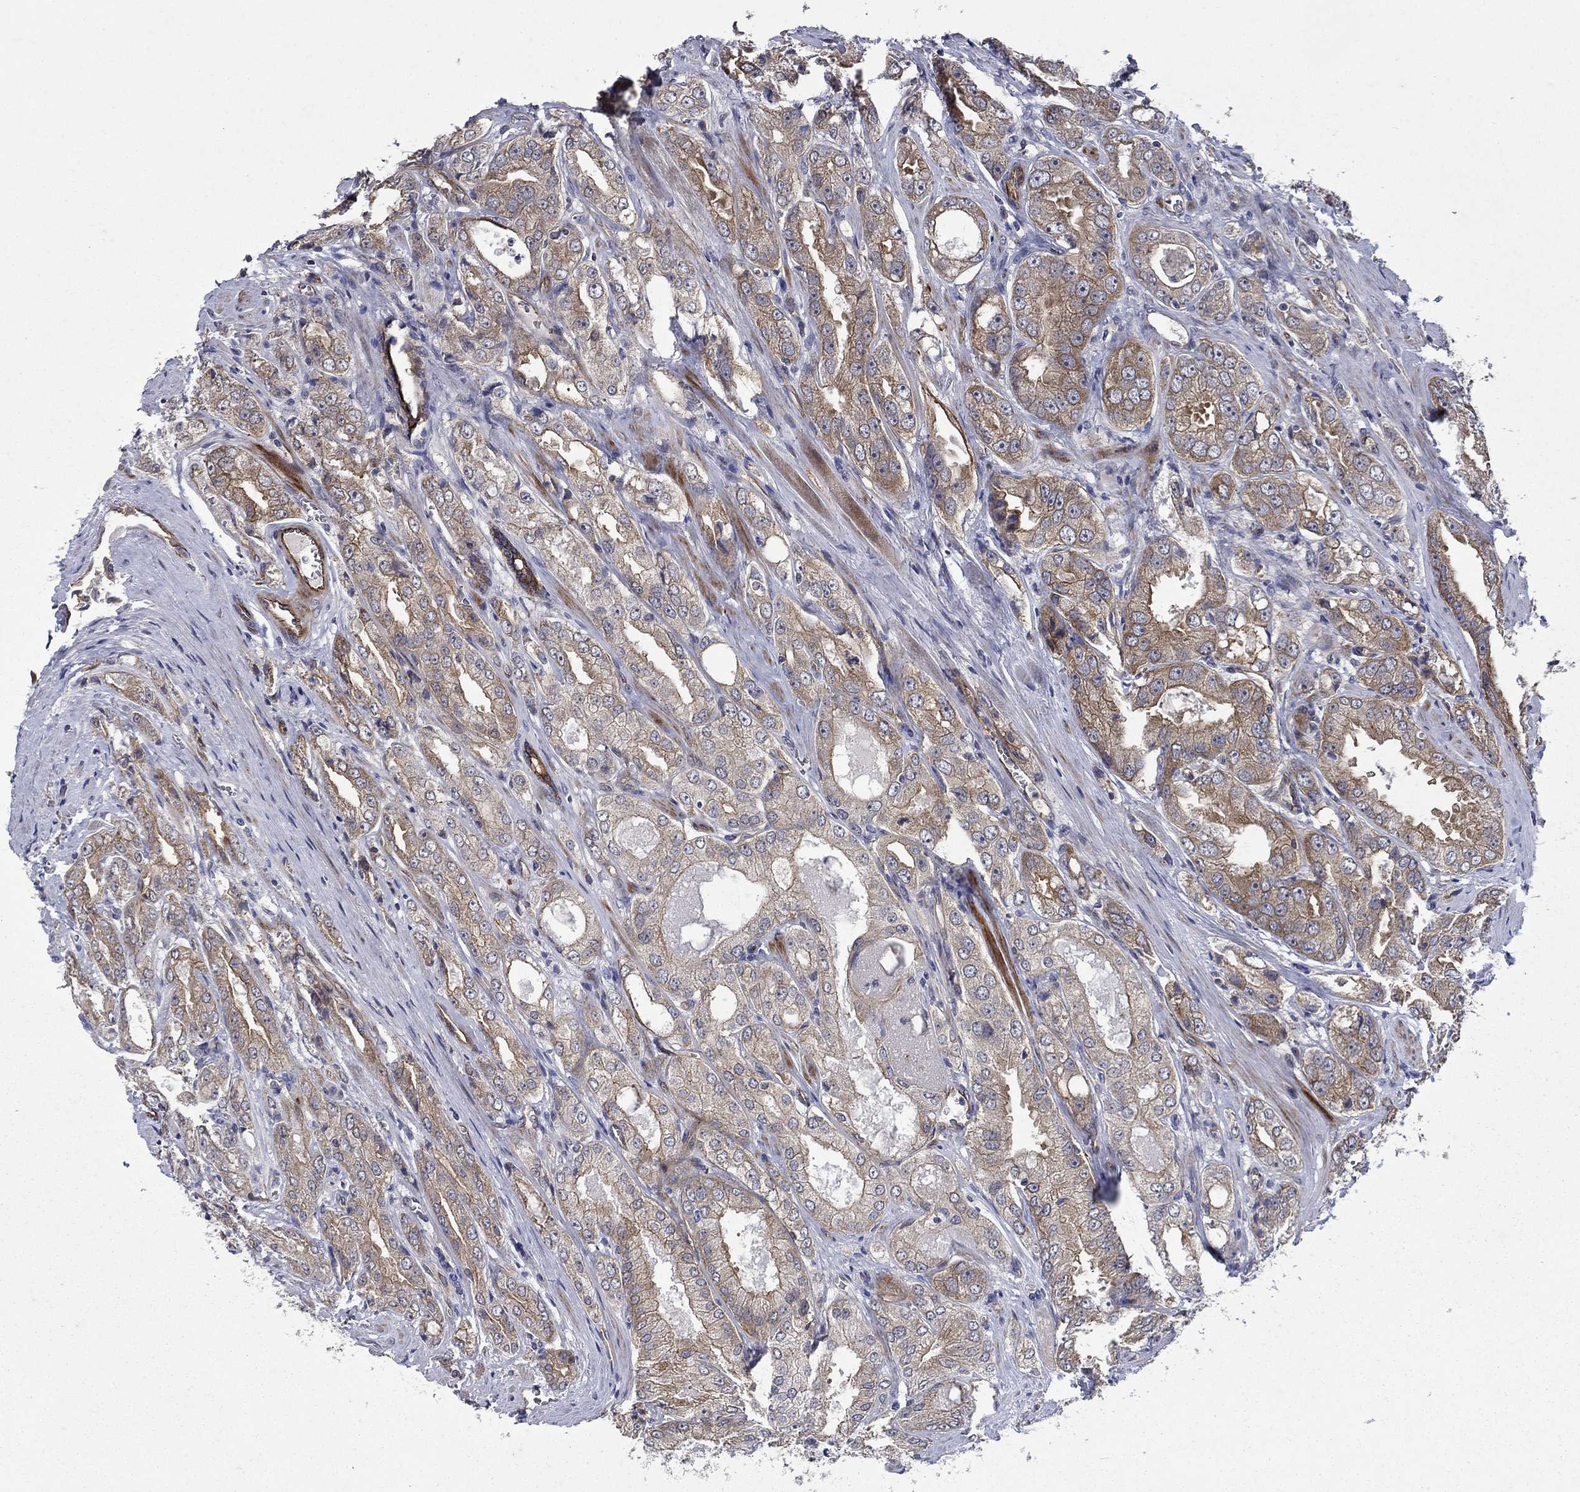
{"staining": {"intensity": "strong", "quantity": "25%-75%", "location": "cytoplasmic/membranous"}, "tissue": "prostate cancer", "cell_type": "Tumor cells", "image_type": "cancer", "snomed": [{"axis": "morphology", "description": "Adenocarcinoma, NOS"}, {"axis": "morphology", "description": "Adenocarcinoma, High grade"}, {"axis": "topography", "description": "Prostate"}], "caption": "Protein expression analysis of prostate cancer displays strong cytoplasmic/membranous positivity in about 25%-75% of tumor cells.", "gene": "SLC7A1", "patient": {"sex": "male", "age": 70}}